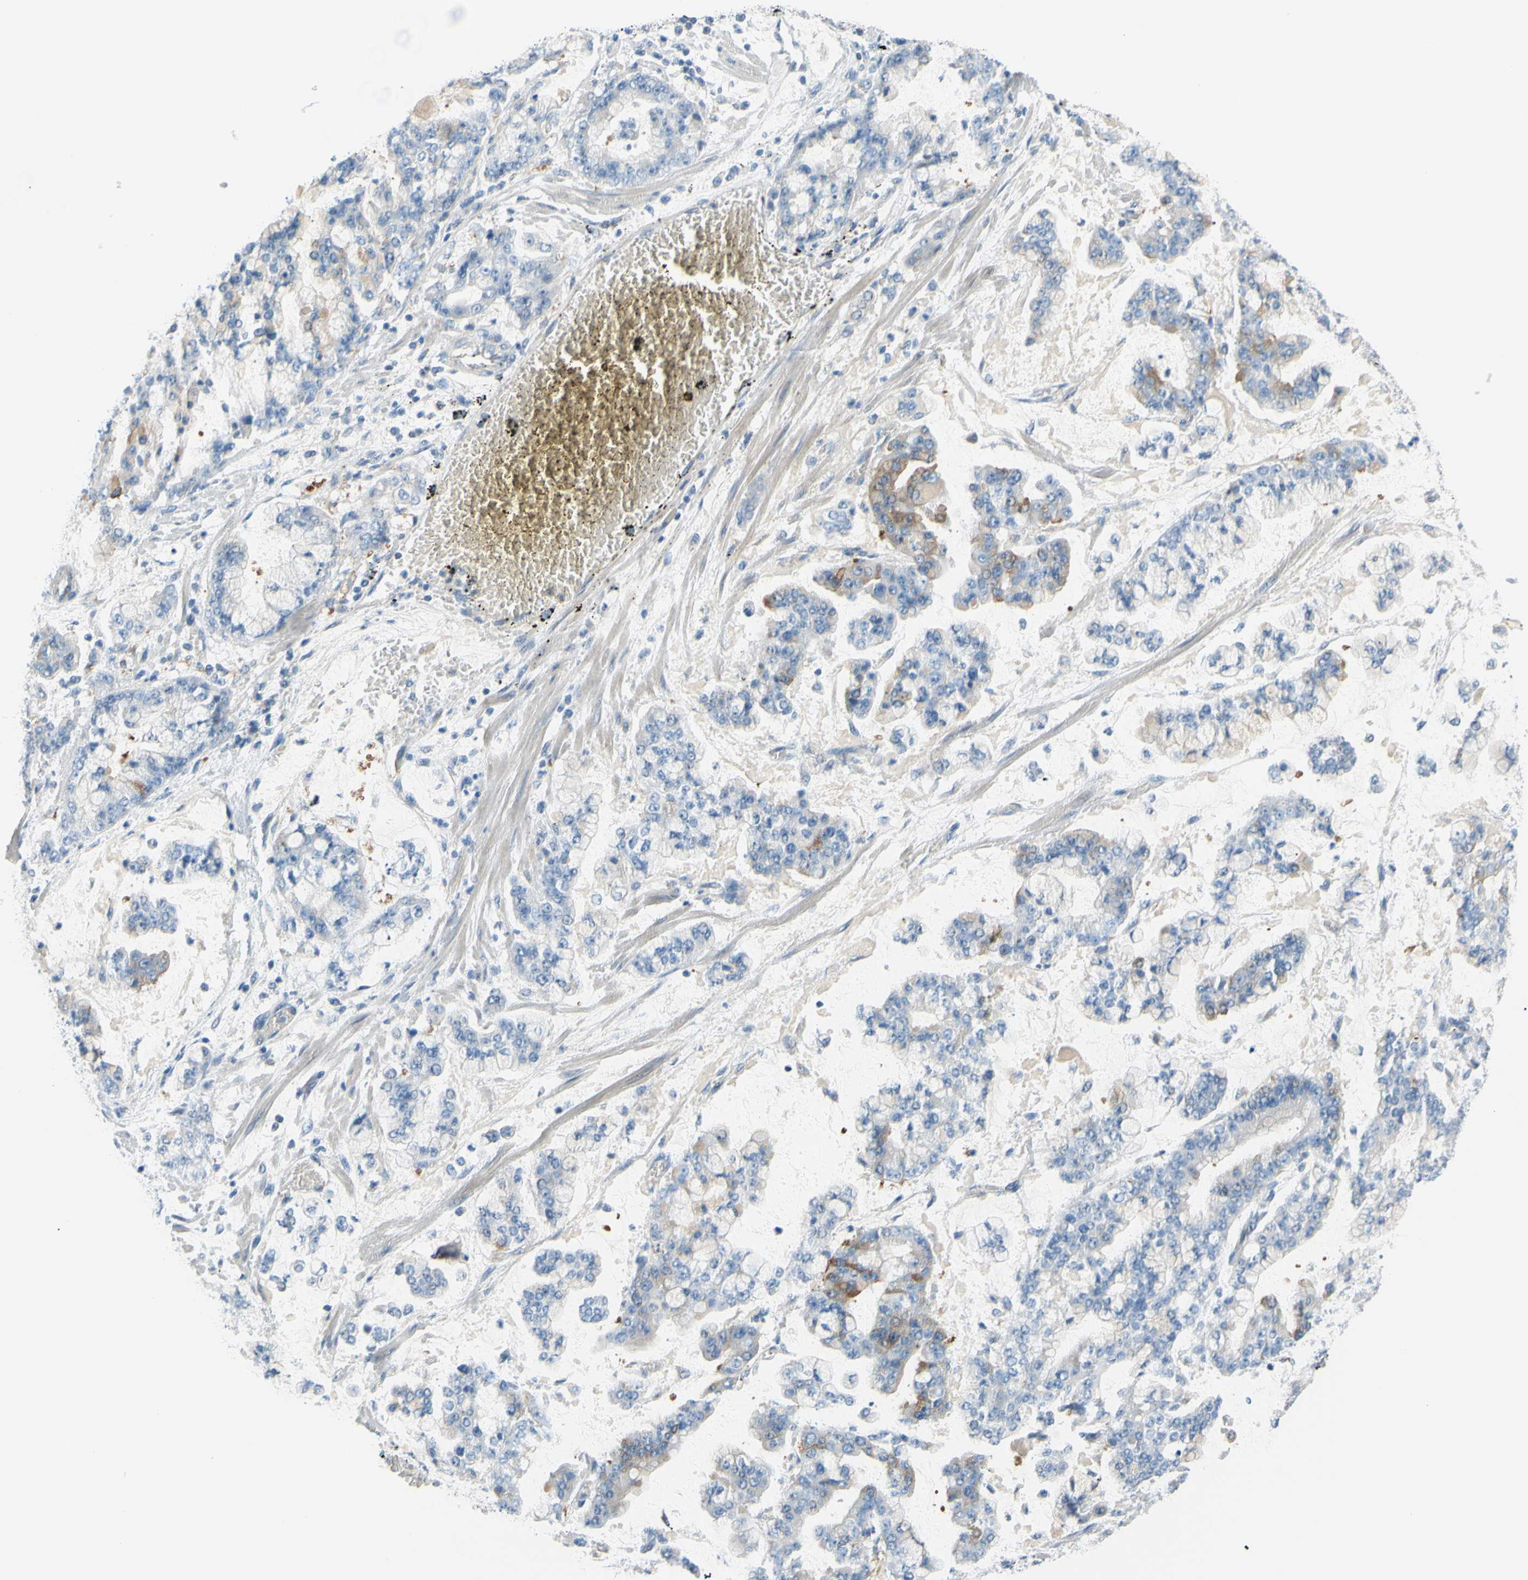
{"staining": {"intensity": "weak", "quantity": "<25%", "location": "cytoplasmic/membranous"}, "tissue": "stomach cancer", "cell_type": "Tumor cells", "image_type": "cancer", "snomed": [{"axis": "morphology", "description": "Normal tissue, NOS"}, {"axis": "morphology", "description": "Adenocarcinoma, NOS"}, {"axis": "topography", "description": "Stomach, upper"}, {"axis": "topography", "description": "Stomach"}], "caption": "Immunohistochemical staining of human stomach cancer displays no significant expression in tumor cells.", "gene": "FRMD4B", "patient": {"sex": "male", "age": 76}}